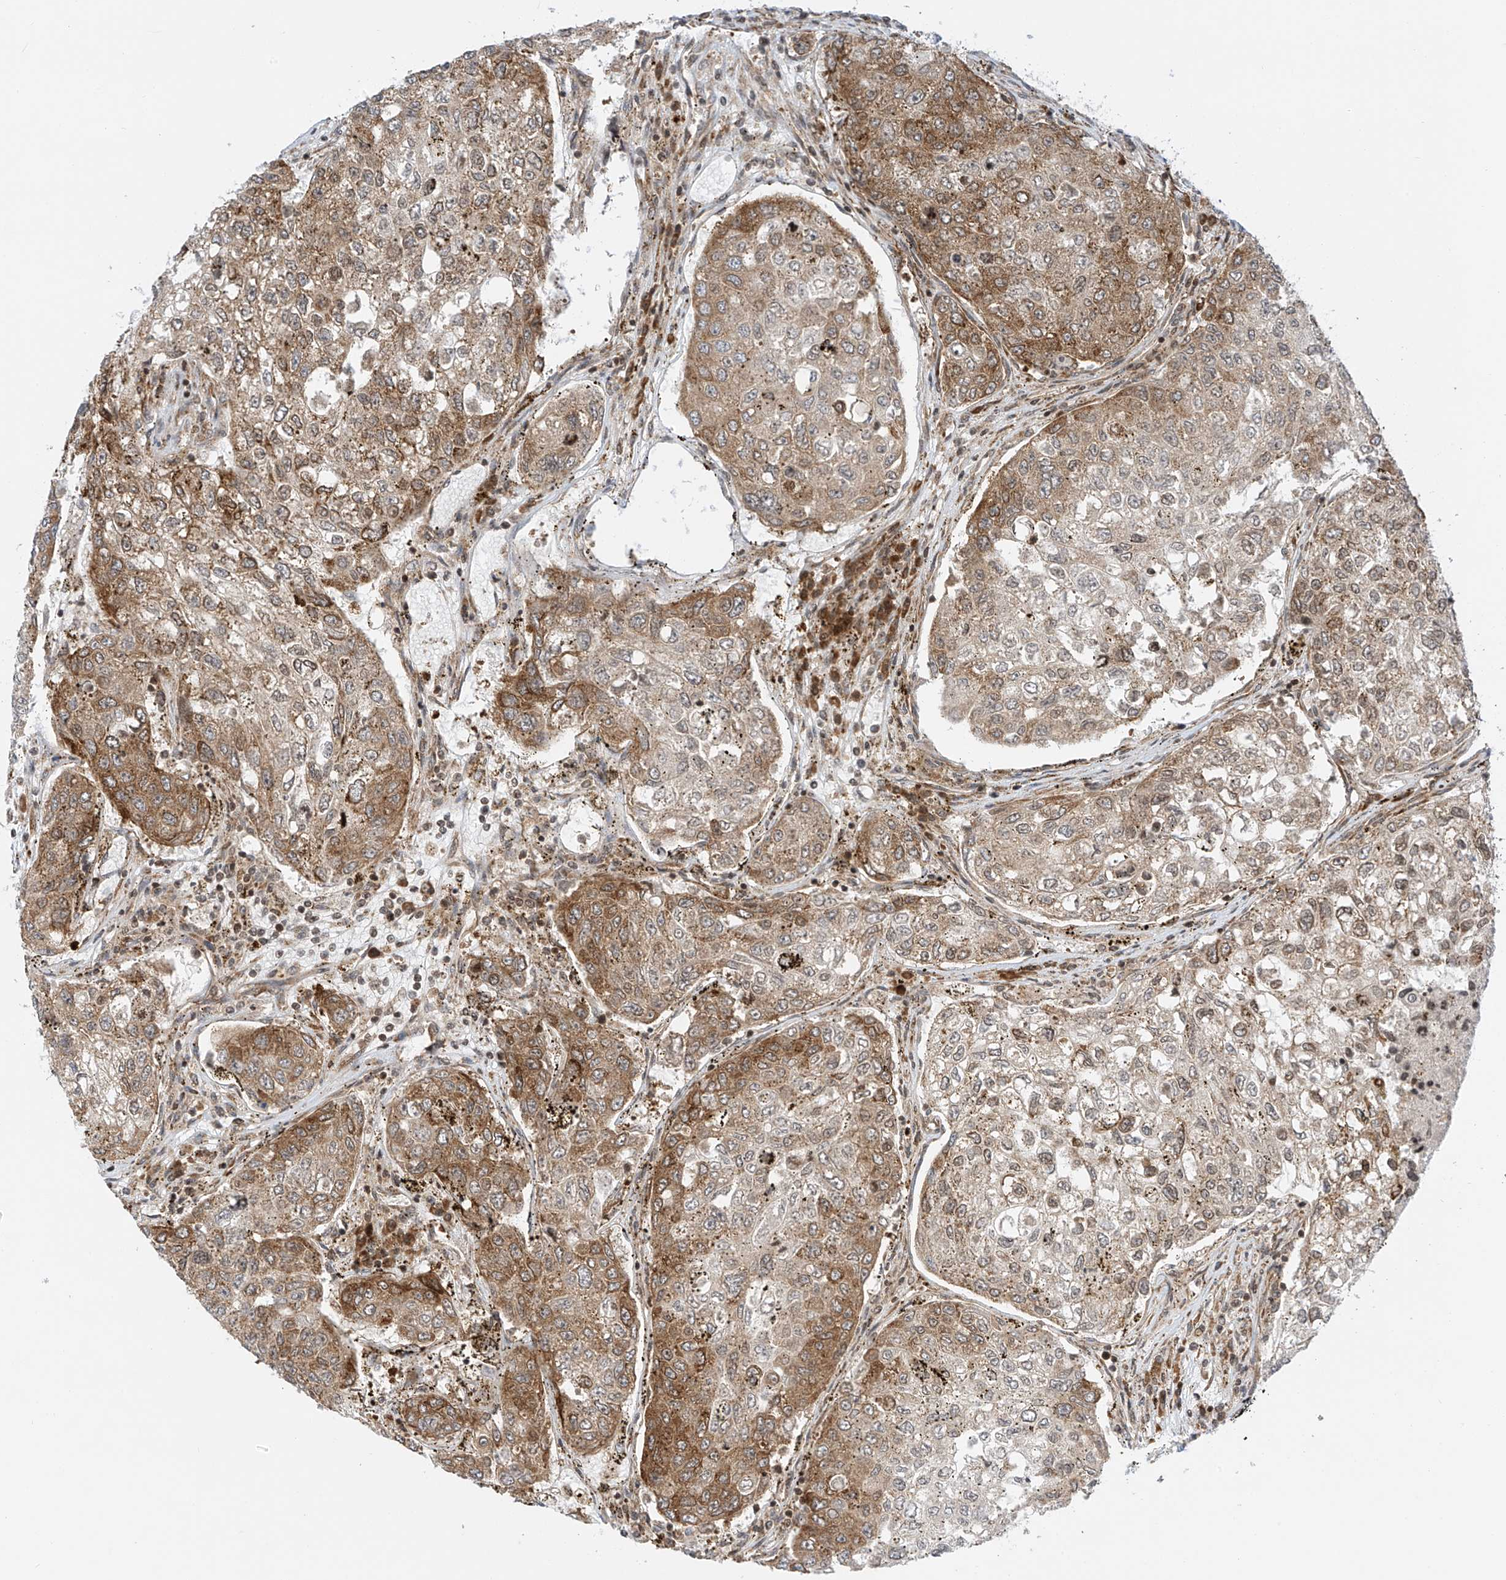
{"staining": {"intensity": "moderate", "quantity": "25%-75%", "location": "cytoplasmic/membranous,nuclear"}, "tissue": "urothelial cancer", "cell_type": "Tumor cells", "image_type": "cancer", "snomed": [{"axis": "morphology", "description": "Urothelial carcinoma, High grade"}, {"axis": "topography", "description": "Lymph node"}, {"axis": "topography", "description": "Urinary bladder"}], "caption": "A brown stain labels moderate cytoplasmic/membranous and nuclear positivity of a protein in human urothelial cancer tumor cells.", "gene": "EDF1", "patient": {"sex": "male", "age": 51}}